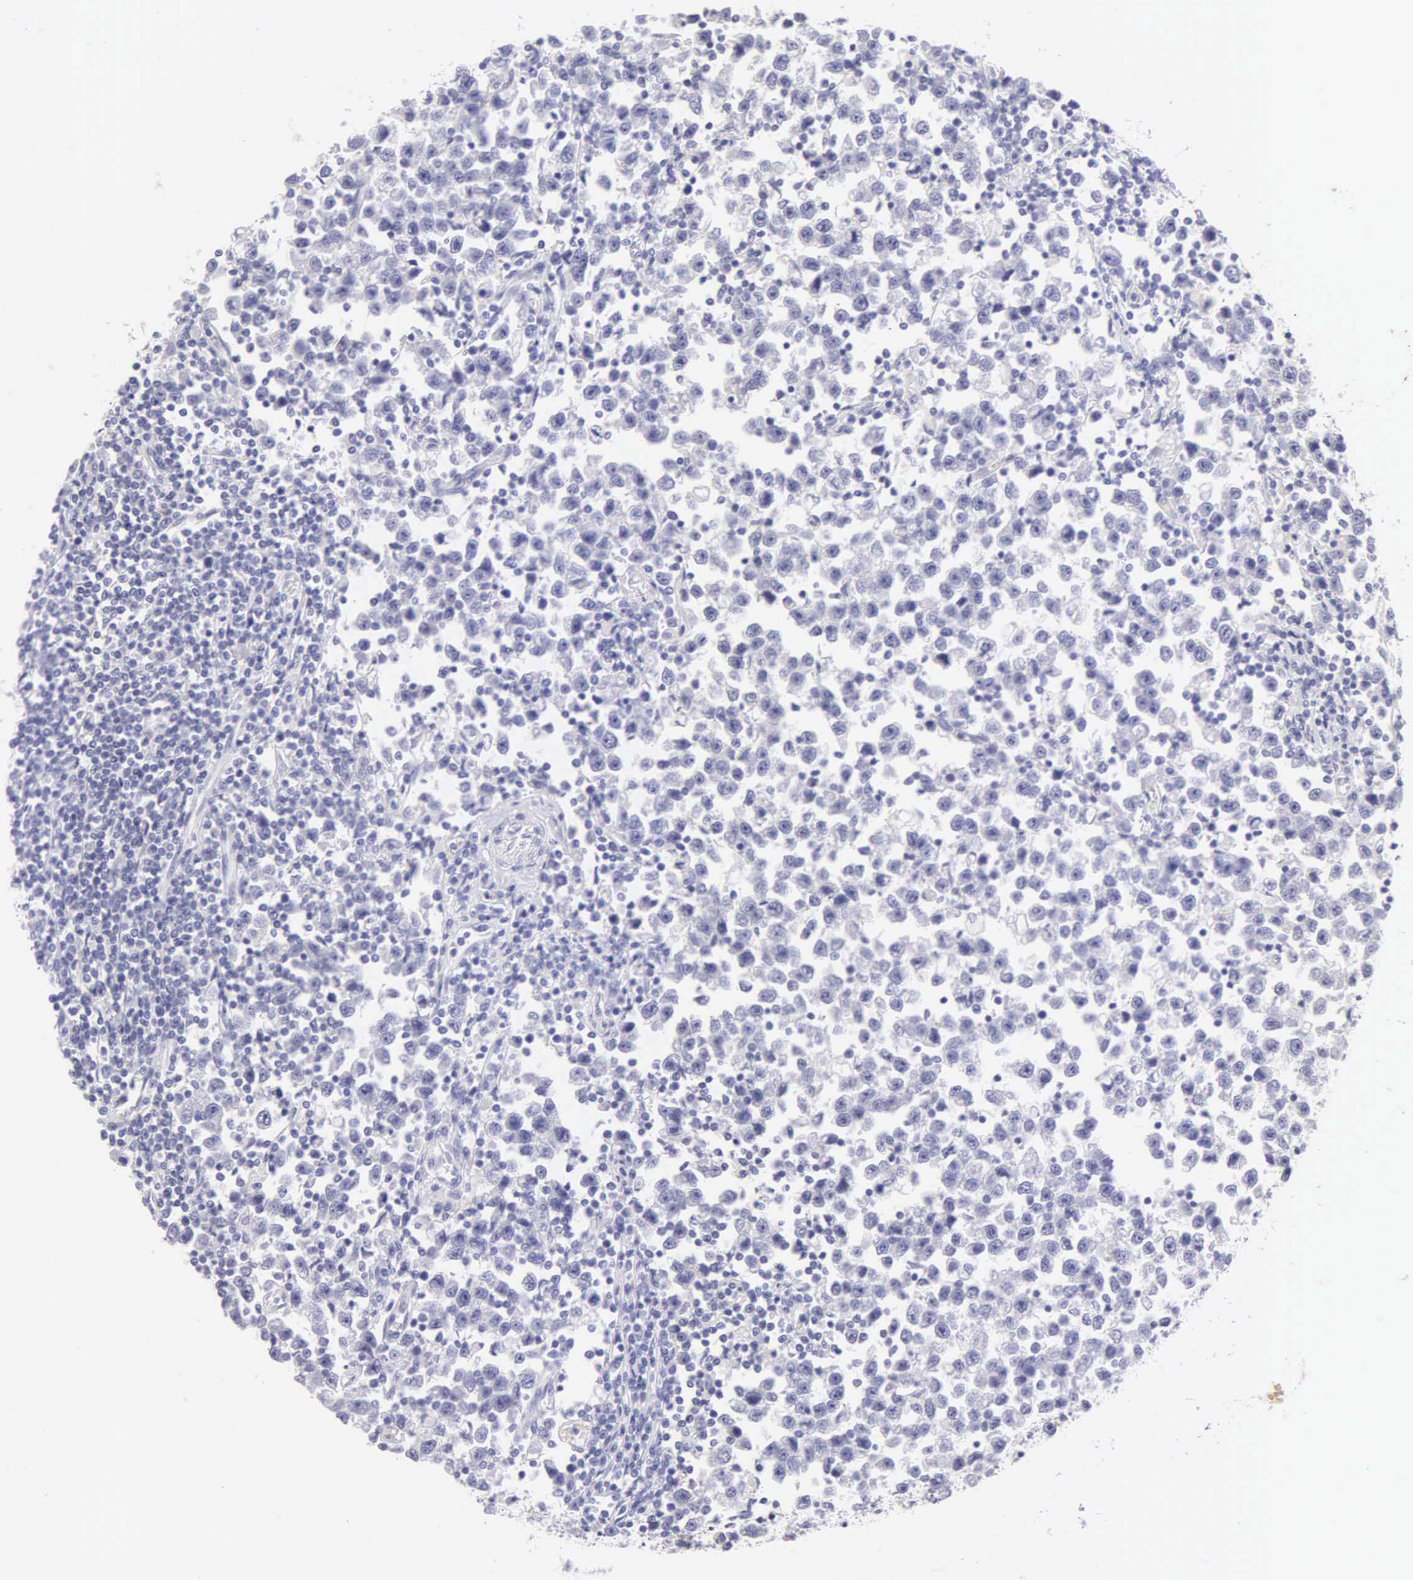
{"staining": {"intensity": "negative", "quantity": "none", "location": "none"}, "tissue": "testis cancer", "cell_type": "Tumor cells", "image_type": "cancer", "snomed": [{"axis": "morphology", "description": "Seminoma, NOS"}, {"axis": "topography", "description": "Testis"}], "caption": "A photomicrograph of testis cancer (seminoma) stained for a protein reveals no brown staining in tumor cells.", "gene": "KRT17", "patient": {"sex": "male", "age": 43}}